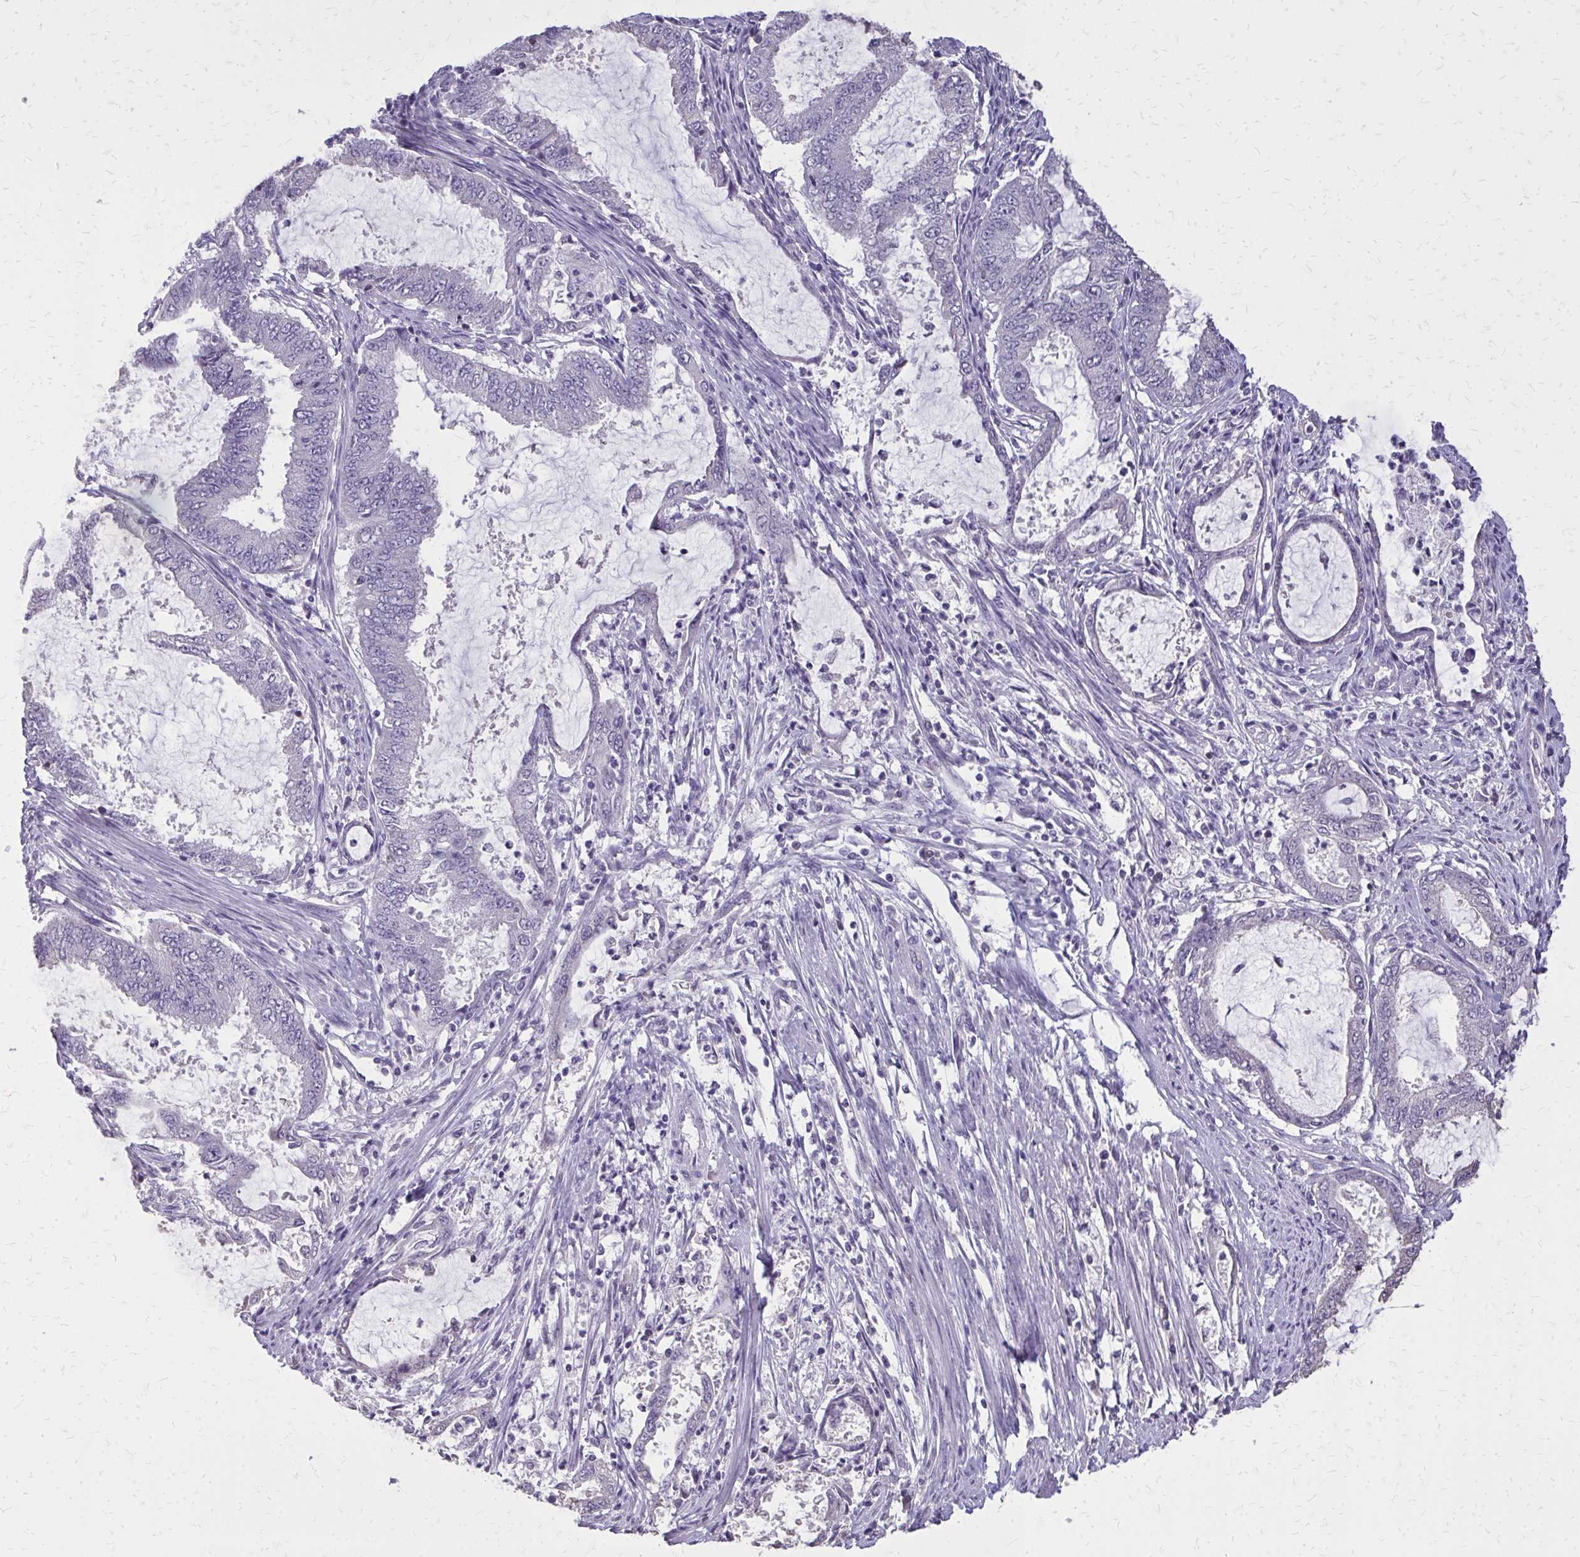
{"staining": {"intensity": "negative", "quantity": "none", "location": "none"}, "tissue": "endometrial cancer", "cell_type": "Tumor cells", "image_type": "cancer", "snomed": [{"axis": "morphology", "description": "Adenocarcinoma, NOS"}, {"axis": "topography", "description": "Endometrium"}], "caption": "Tumor cells show no significant expression in endometrial cancer (adenocarcinoma).", "gene": "AKAP5", "patient": {"sex": "female", "age": 51}}